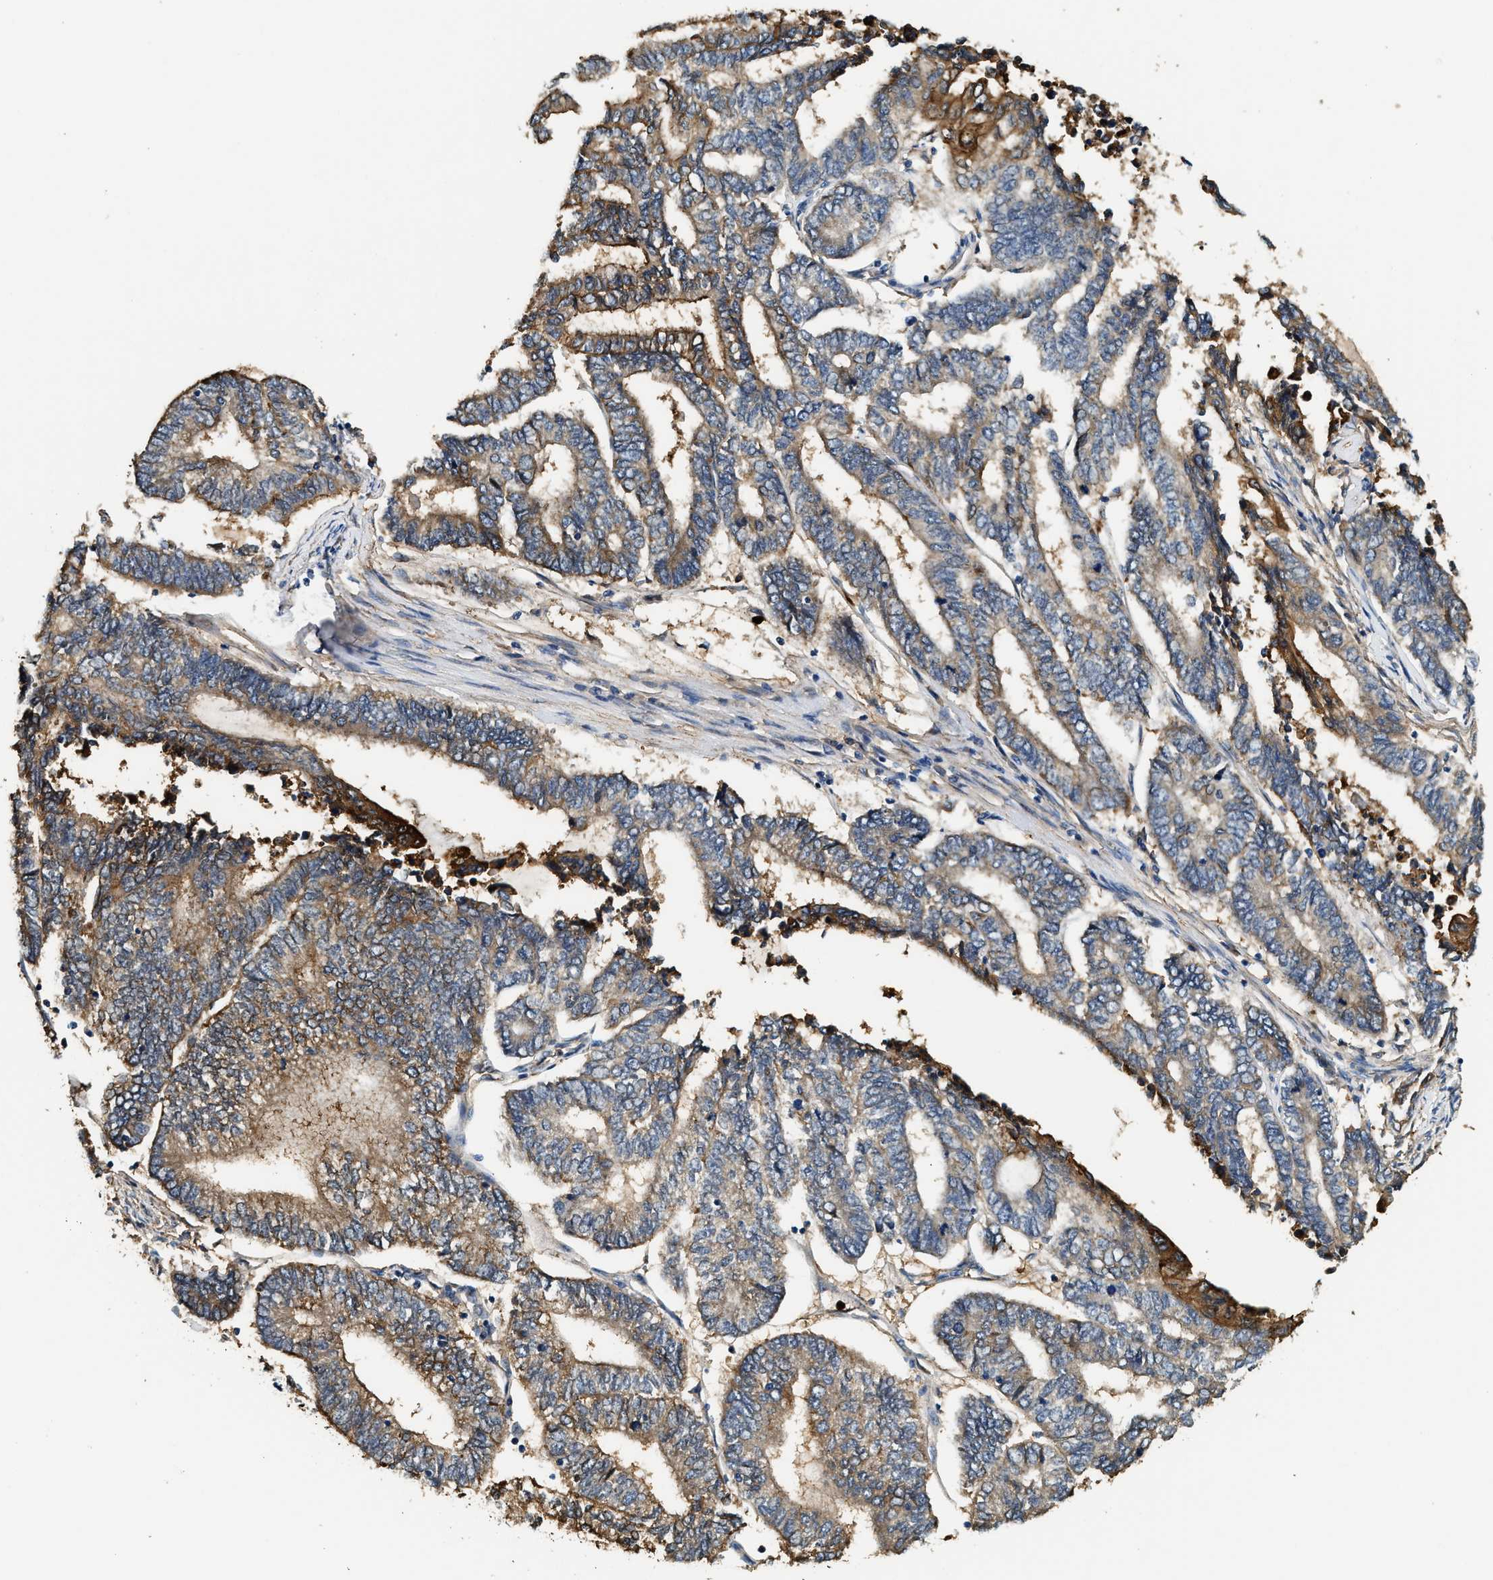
{"staining": {"intensity": "strong", "quantity": "<25%", "location": "cytoplasmic/membranous"}, "tissue": "endometrial cancer", "cell_type": "Tumor cells", "image_type": "cancer", "snomed": [{"axis": "morphology", "description": "Adenocarcinoma, NOS"}, {"axis": "topography", "description": "Uterus"}, {"axis": "topography", "description": "Endometrium"}], "caption": "DAB immunohistochemical staining of human endometrial cancer exhibits strong cytoplasmic/membranous protein staining in approximately <25% of tumor cells.", "gene": "ANXA3", "patient": {"sex": "female", "age": 70}}